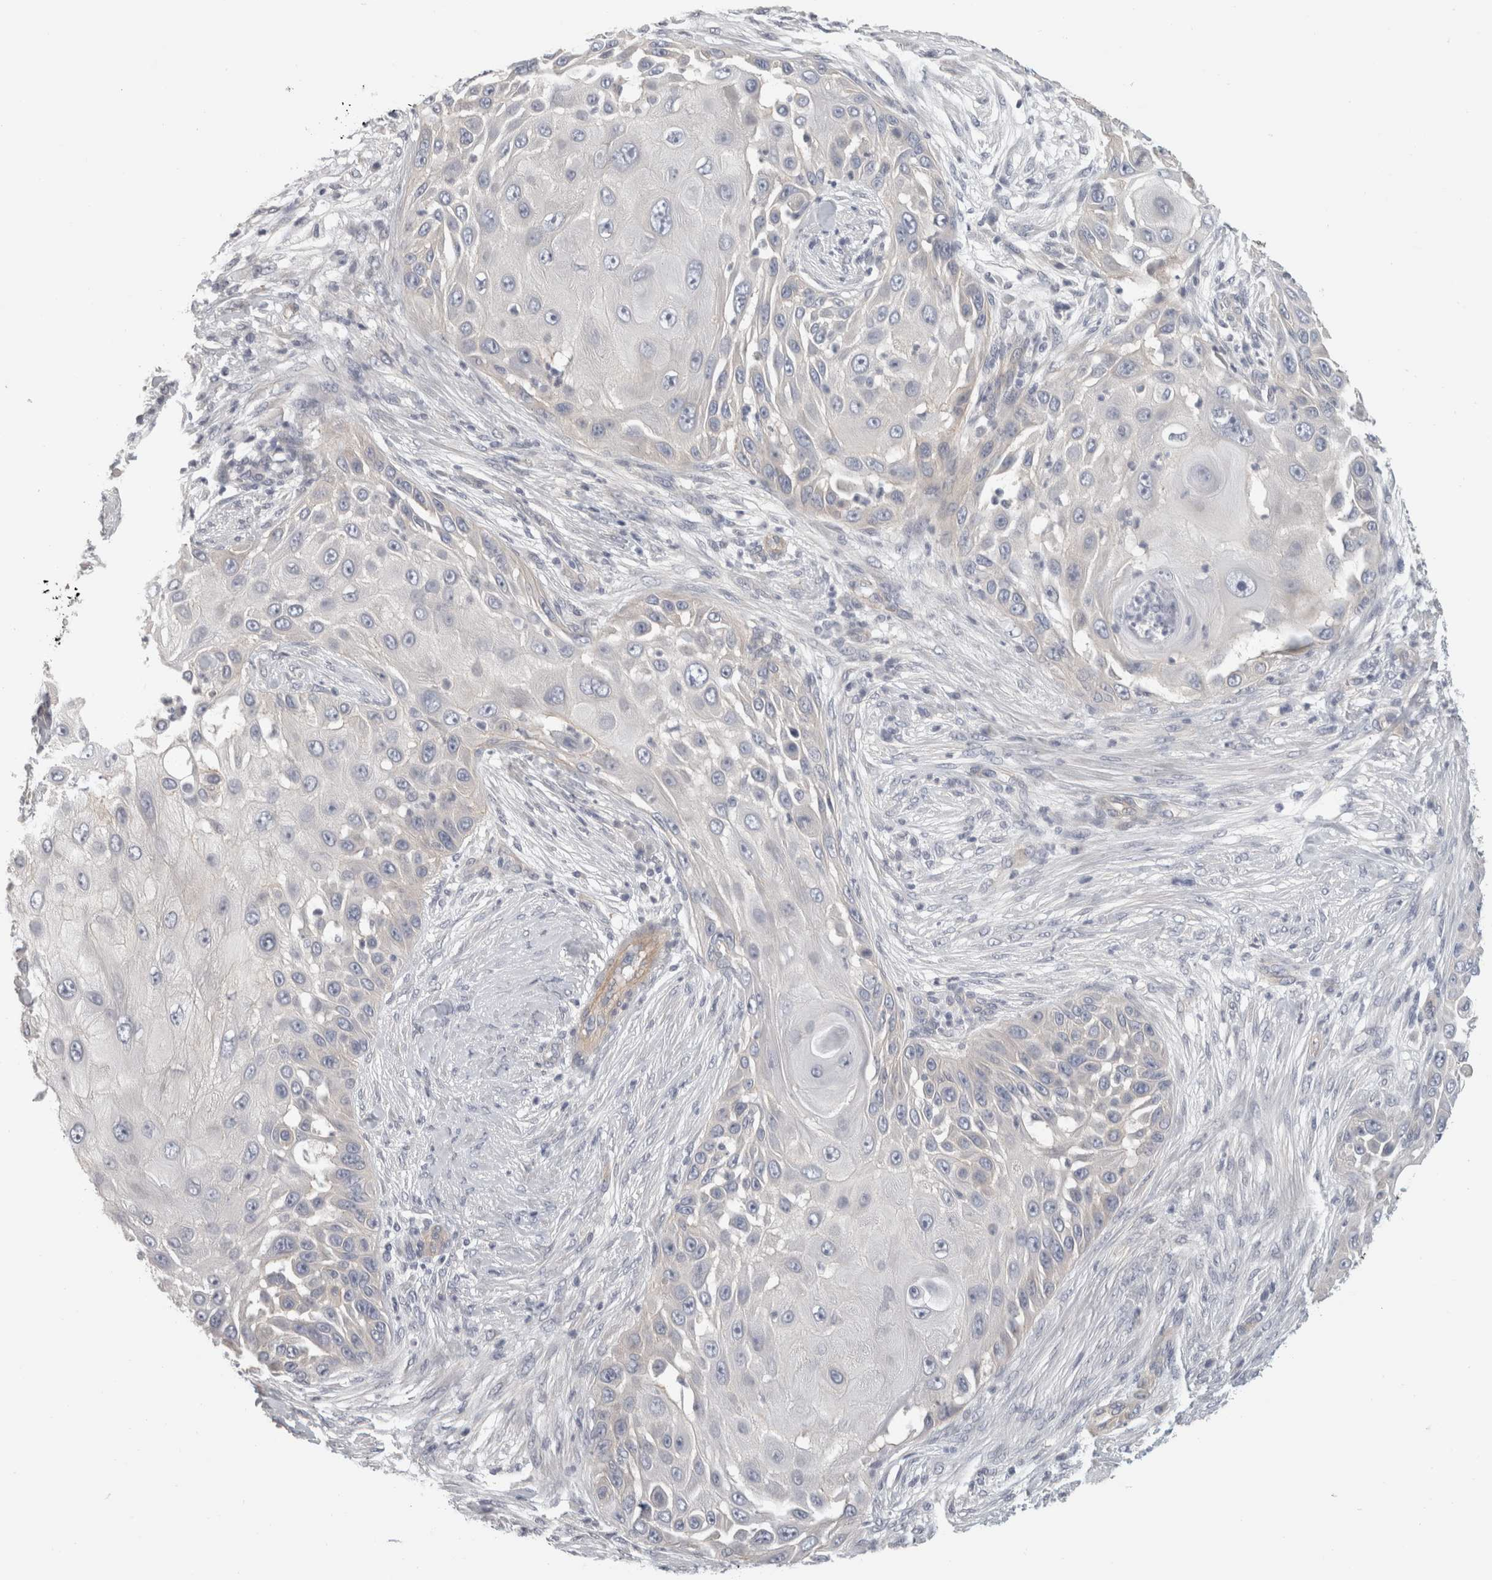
{"staining": {"intensity": "negative", "quantity": "none", "location": "none"}, "tissue": "skin cancer", "cell_type": "Tumor cells", "image_type": "cancer", "snomed": [{"axis": "morphology", "description": "Squamous cell carcinoma, NOS"}, {"axis": "topography", "description": "Skin"}], "caption": "Immunohistochemical staining of skin cancer displays no significant staining in tumor cells.", "gene": "FBLIM1", "patient": {"sex": "female", "age": 44}}